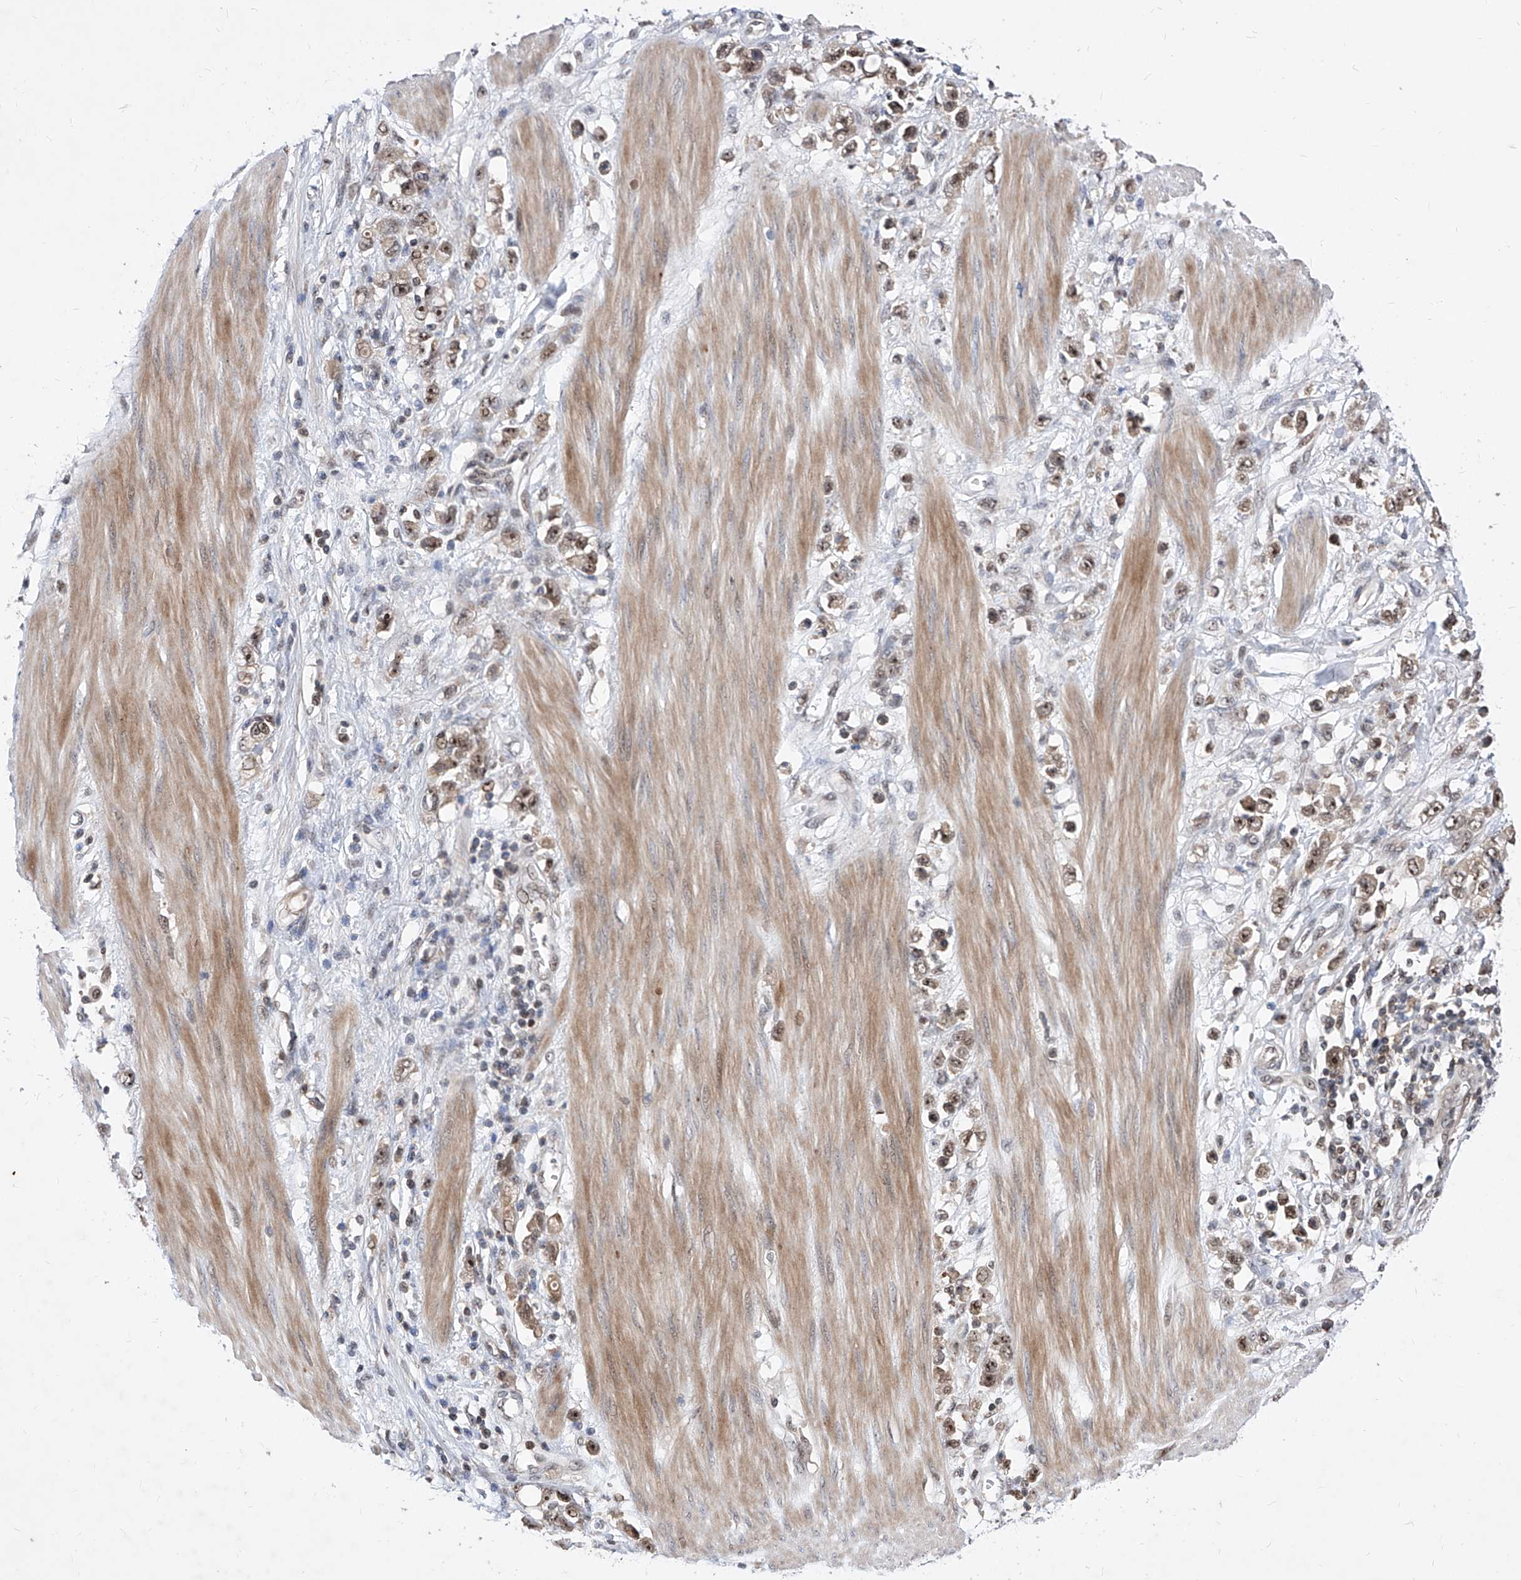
{"staining": {"intensity": "moderate", "quantity": ">75%", "location": "nuclear"}, "tissue": "stomach cancer", "cell_type": "Tumor cells", "image_type": "cancer", "snomed": [{"axis": "morphology", "description": "Adenocarcinoma, NOS"}, {"axis": "topography", "description": "Stomach"}], "caption": "Tumor cells reveal medium levels of moderate nuclear positivity in approximately >75% of cells in stomach adenocarcinoma.", "gene": "LGR4", "patient": {"sex": "female", "age": 76}}